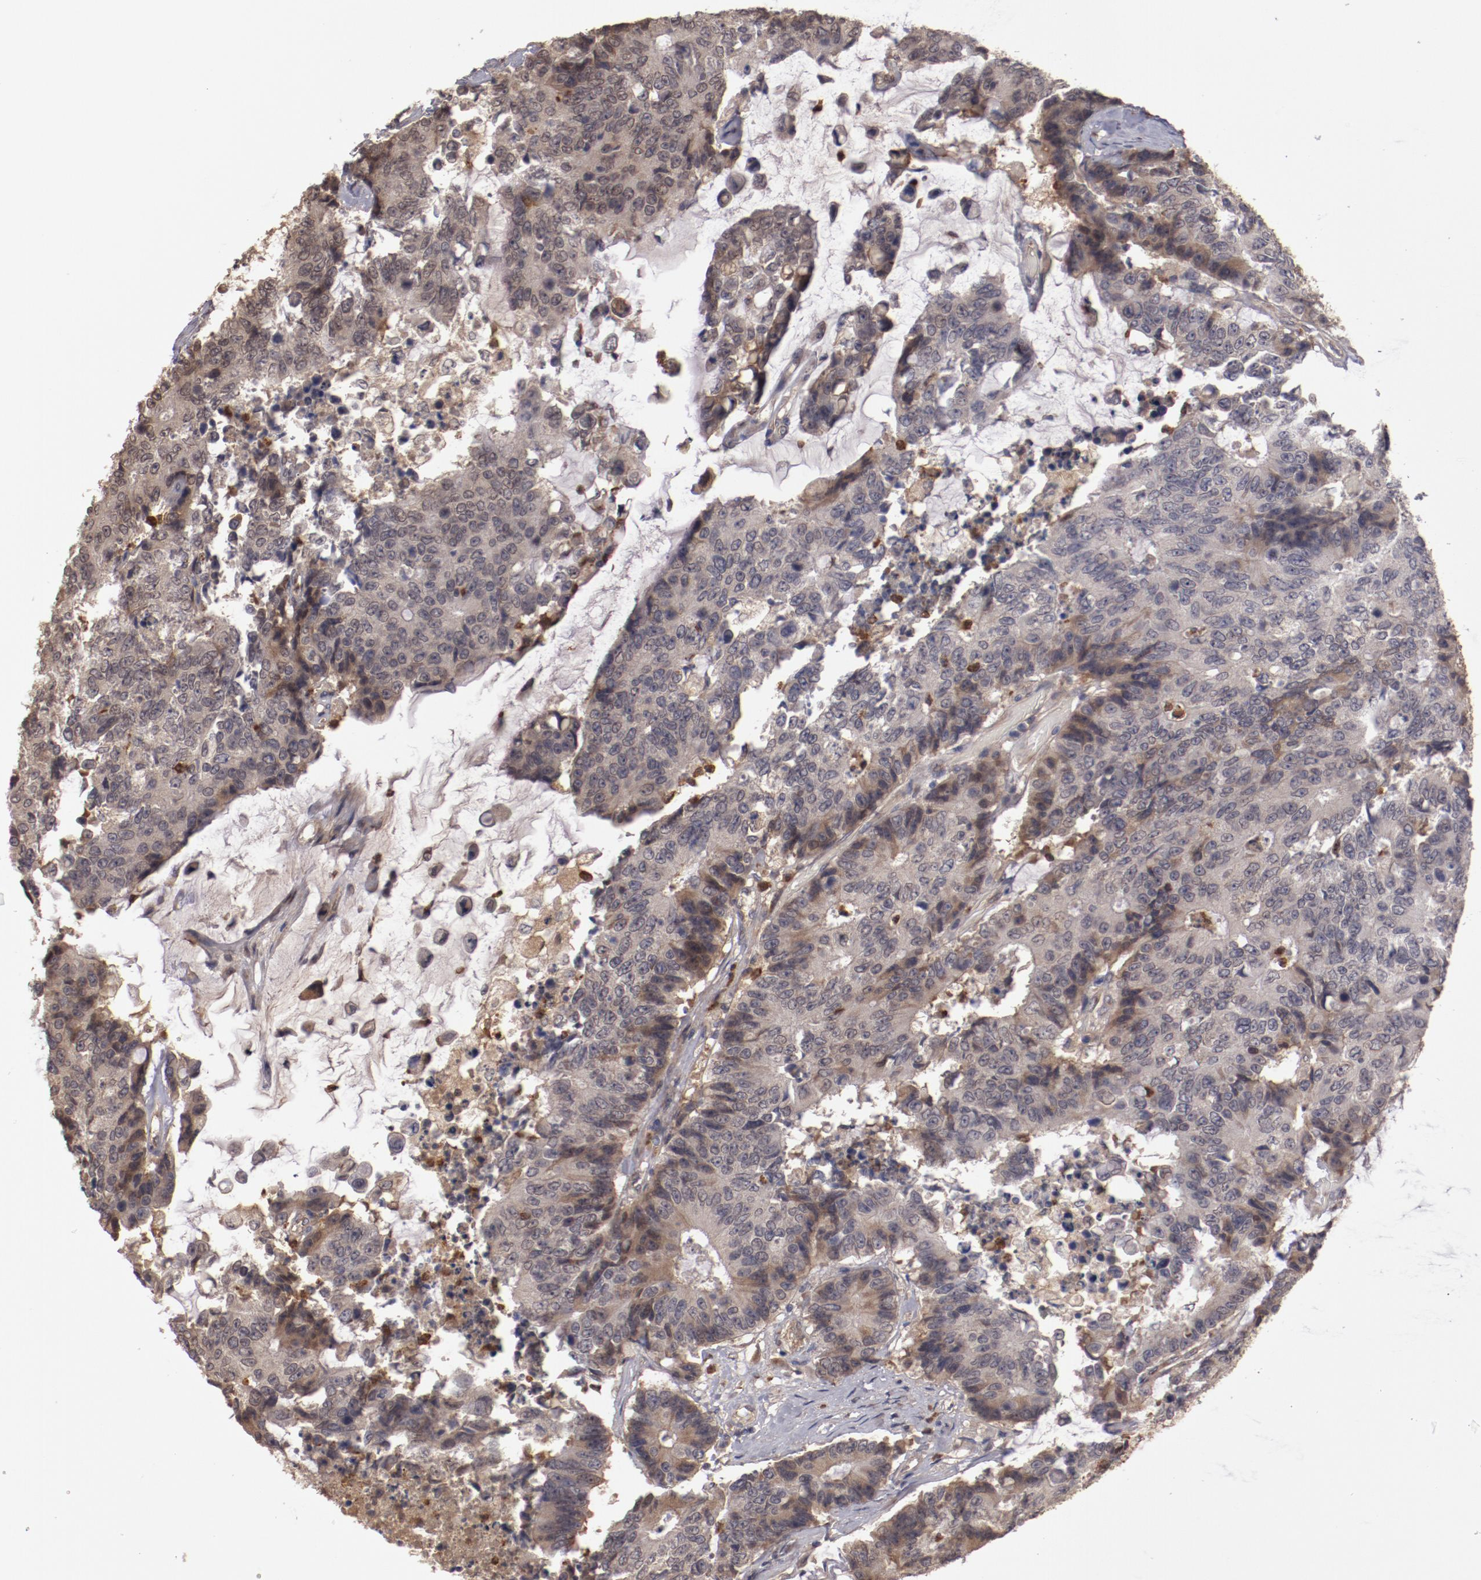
{"staining": {"intensity": "weak", "quantity": ">75%", "location": "cytoplasmic/membranous"}, "tissue": "colorectal cancer", "cell_type": "Tumor cells", "image_type": "cancer", "snomed": [{"axis": "morphology", "description": "Adenocarcinoma, NOS"}, {"axis": "topography", "description": "Colon"}], "caption": "Protein positivity by immunohistochemistry (IHC) reveals weak cytoplasmic/membranous expression in approximately >75% of tumor cells in colorectal adenocarcinoma.", "gene": "SERPINA7", "patient": {"sex": "female", "age": 86}}